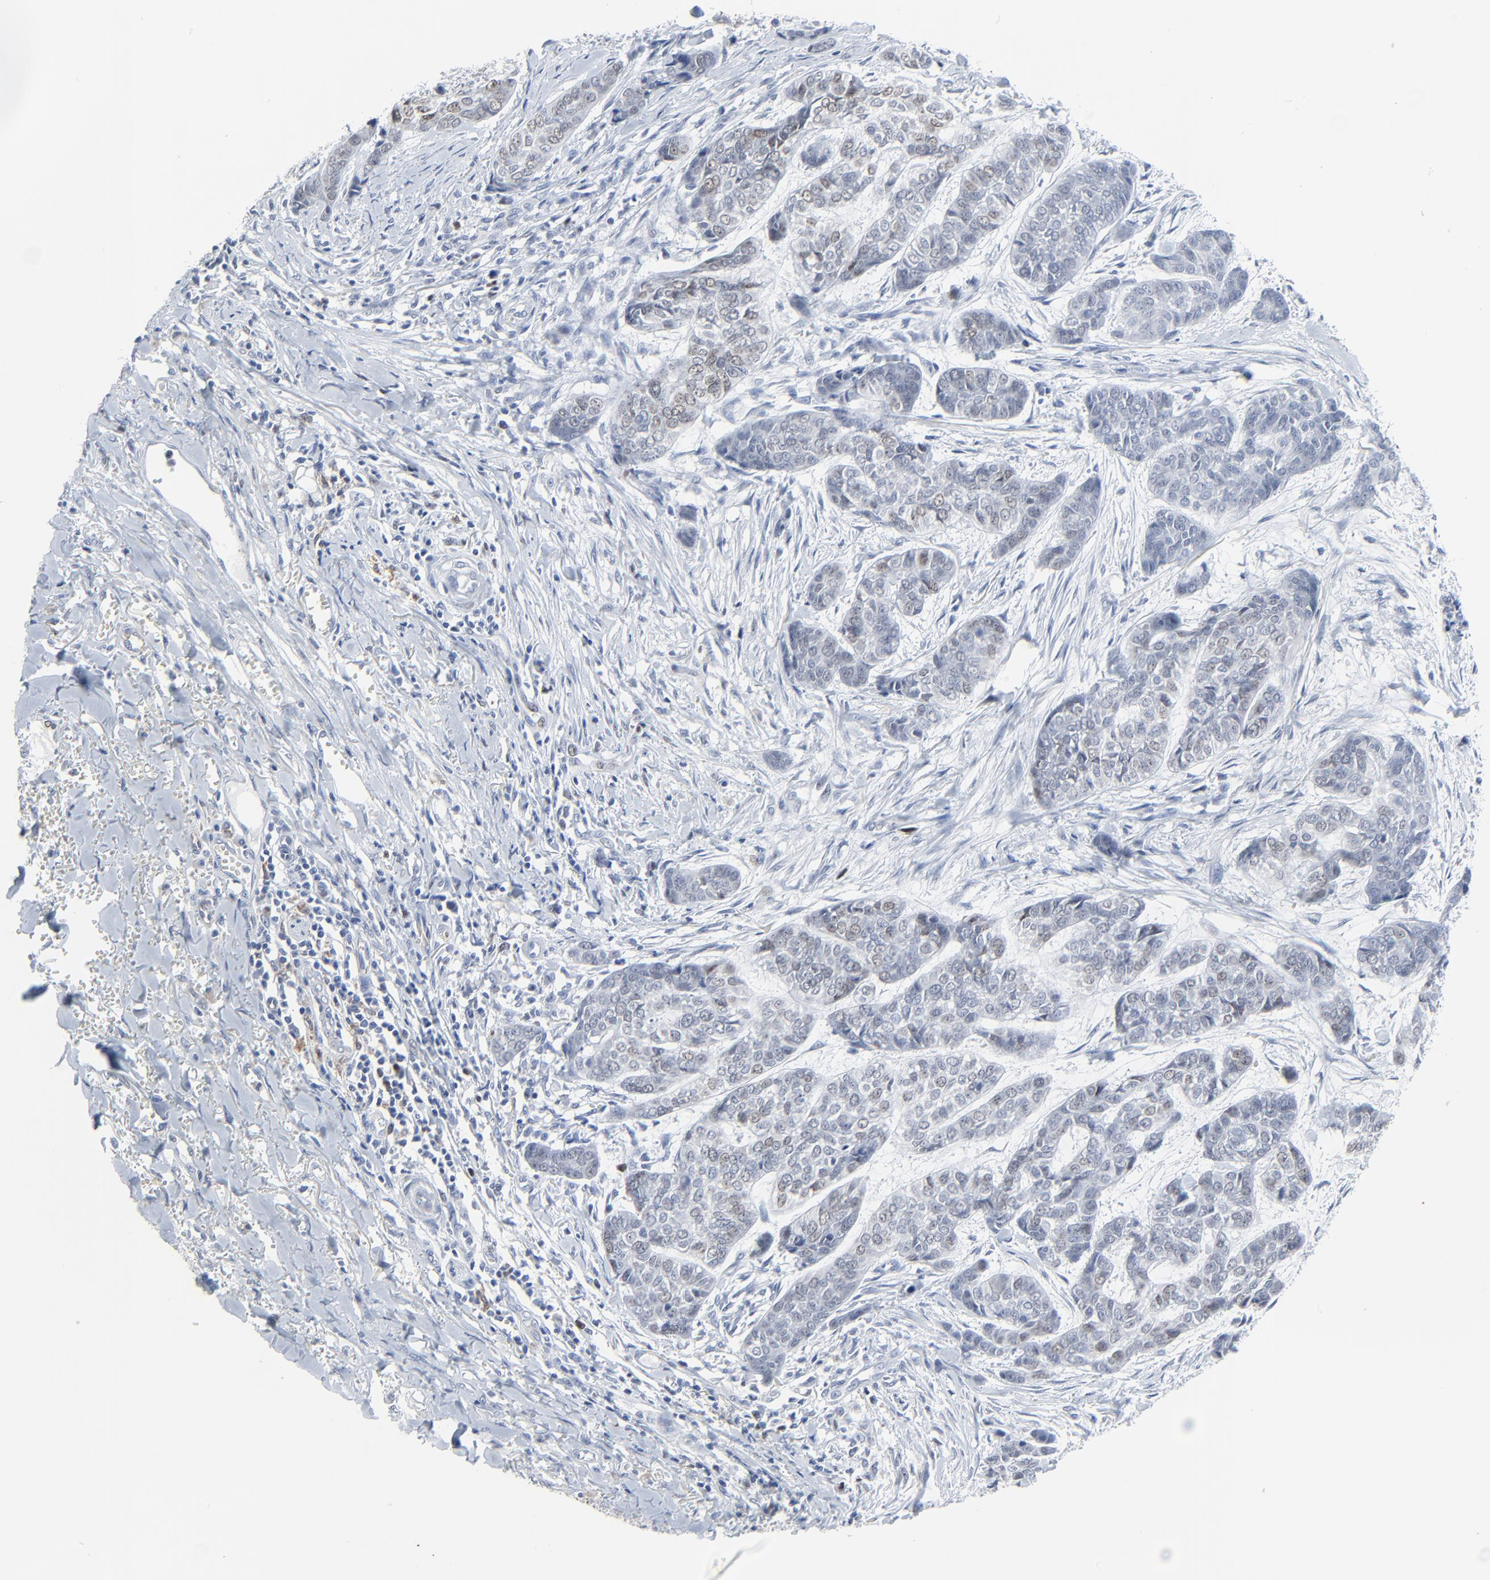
{"staining": {"intensity": "weak", "quantity": "<25%", "location": "nuclear"}, "tissue": "skin cancer", "cell_type": "Tumor cells", "image_type": "cancer", "snomed": [{"axis": "morphology", "description": "Basal cell carcinoma"}, {"axis": "topography", "description": "Skin"}], "caption": "High magnification brightfield microscopy of skin cancer (basal cell carcinoma) stained with DAB (brown) and counterstained with hematoxylin (blue): tumor cells show no significant positivity. Nuclei are stained in blue.", "gene": "BIRC3", "patient": {"sex": "female", "age": 64}}